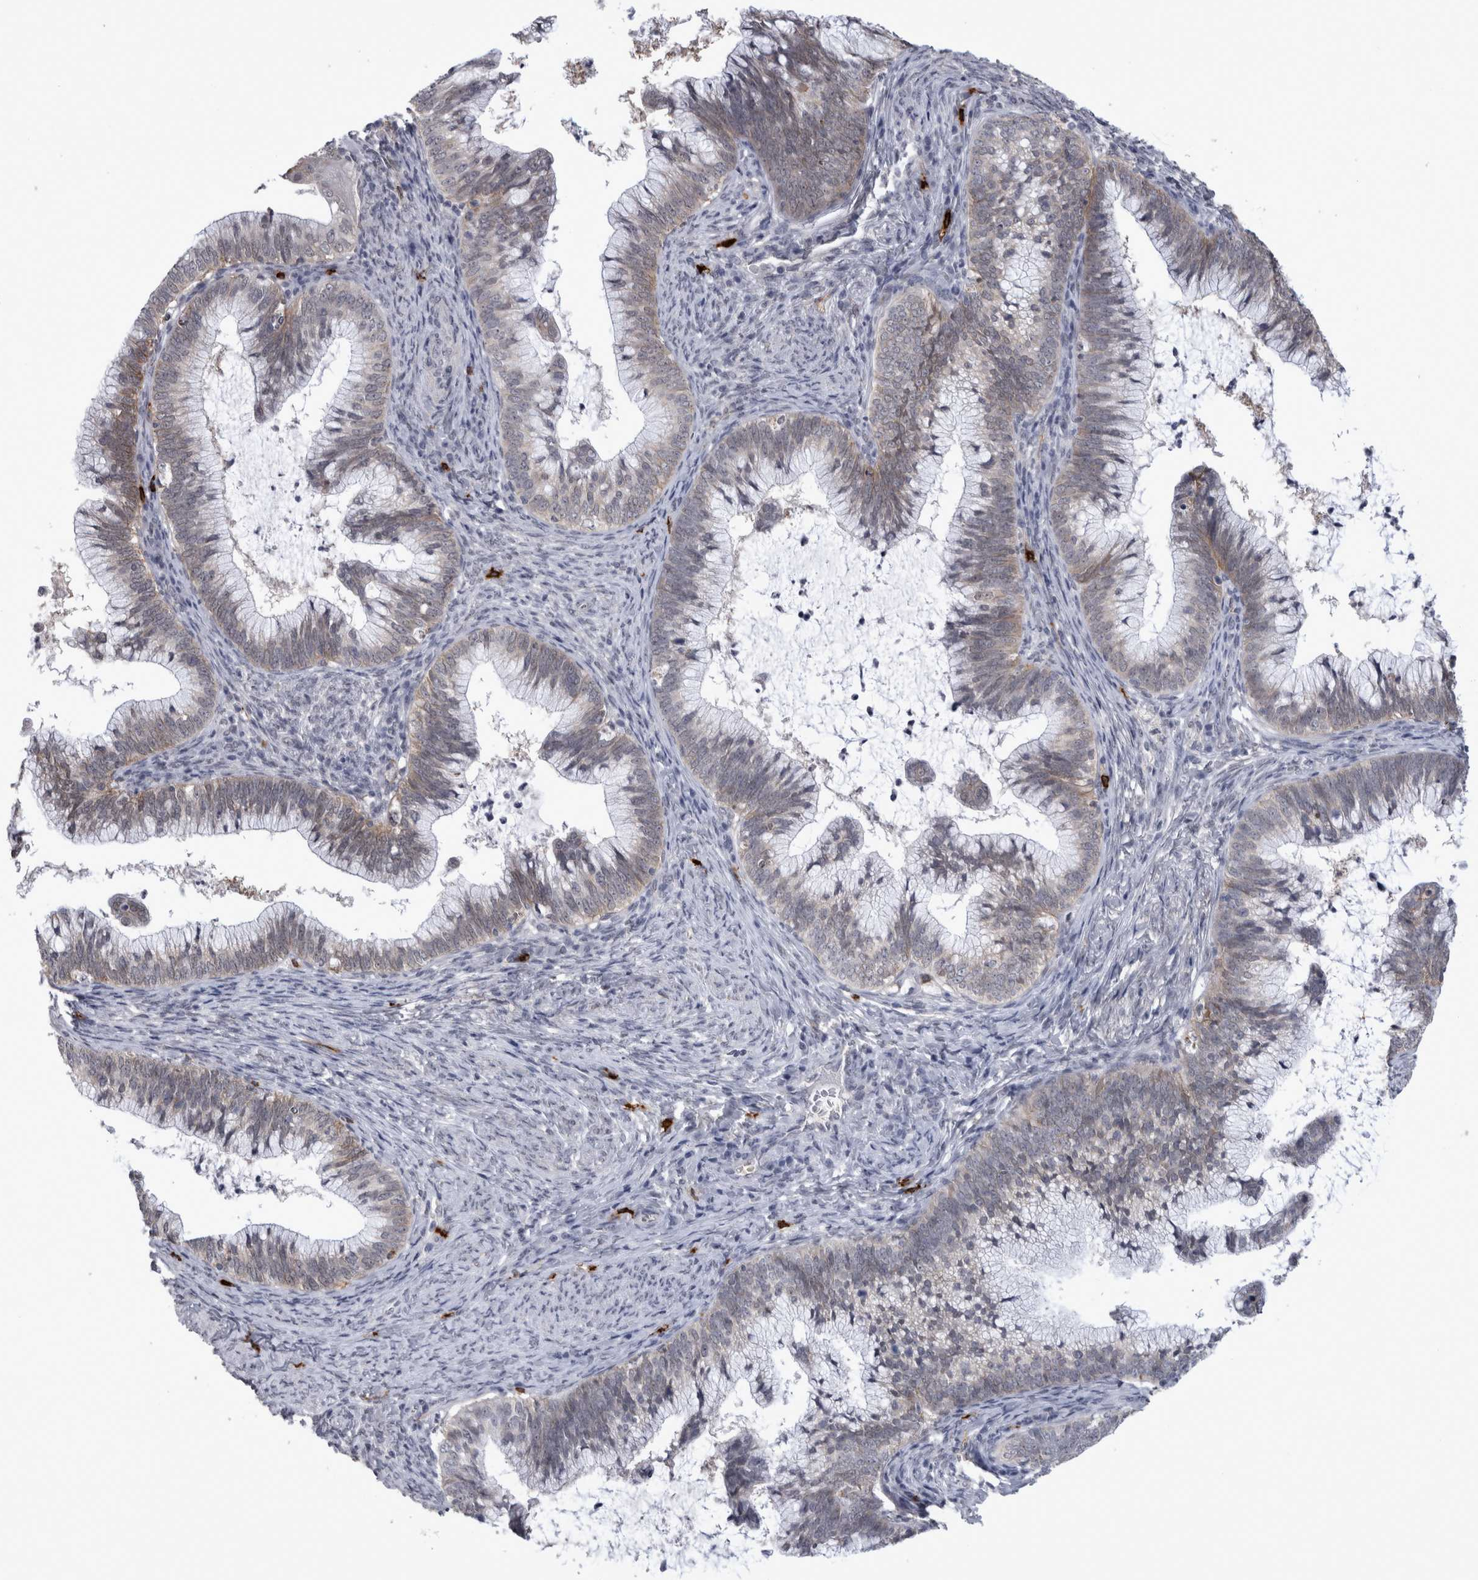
{"staining": {"intensity": "weak", "quantity": ">75%", "location": "cytoplasmic/membranous"}, "tissue": "cervical cancer", "cell_type": "Tumor cells", "image_type": "cancer", "snomed": [{"axis": "morphology", "description": "Adenocarcinoma, NOS"}, {"axis": "topography", "description": "Cervix"}], "caption": "Tumor cells reveal low levels of weak cytoplasmic/membranous positivity in about >75% of cells in adenocarcinoma (cervical).", "gene": "PEBP4", "patient": {"sex": "female", "age": 36}}